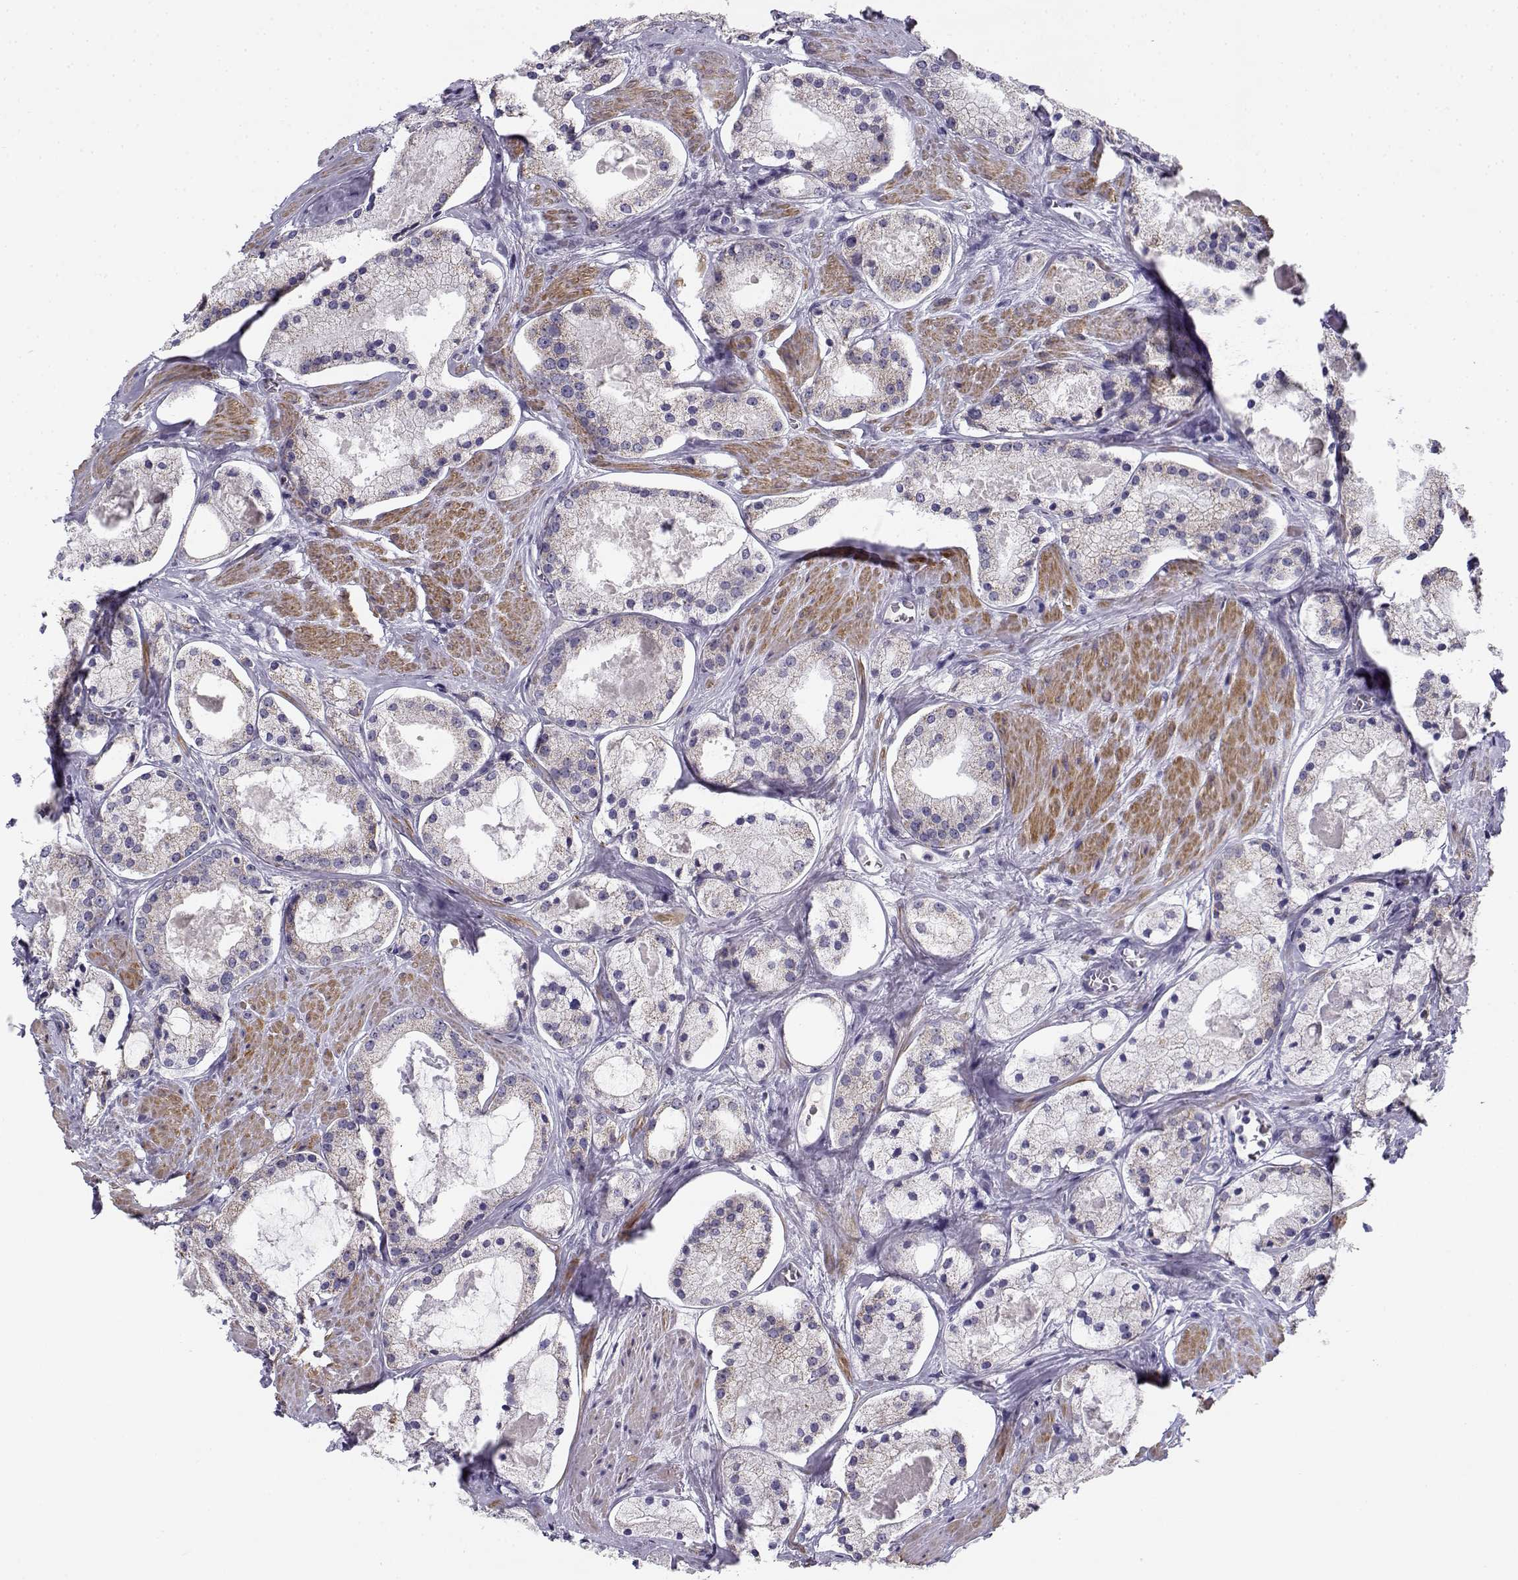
{"staining": {"intensity": "negative", "quantity": "none", "location": "none"}, "tissue": "prostate cancer", "cell_type": "Tumor cells", "image_type": "cancer", "snomed": [{"axis": "morphology", "description": "Adenocarcinoma, NOS"}, {"axis": "morphology", "description": "Adenocarcinoma, High grade"}, {"axis": "topography", "description": "Prostate"}], "caption": "This is an immunohistochemistry micrograph of prostate cancer (high-grade adenocarcinoma). There is no staining in tumor cells.", "gene": "CREB3L3", "patient": {"sex": "male", "age": 64}}